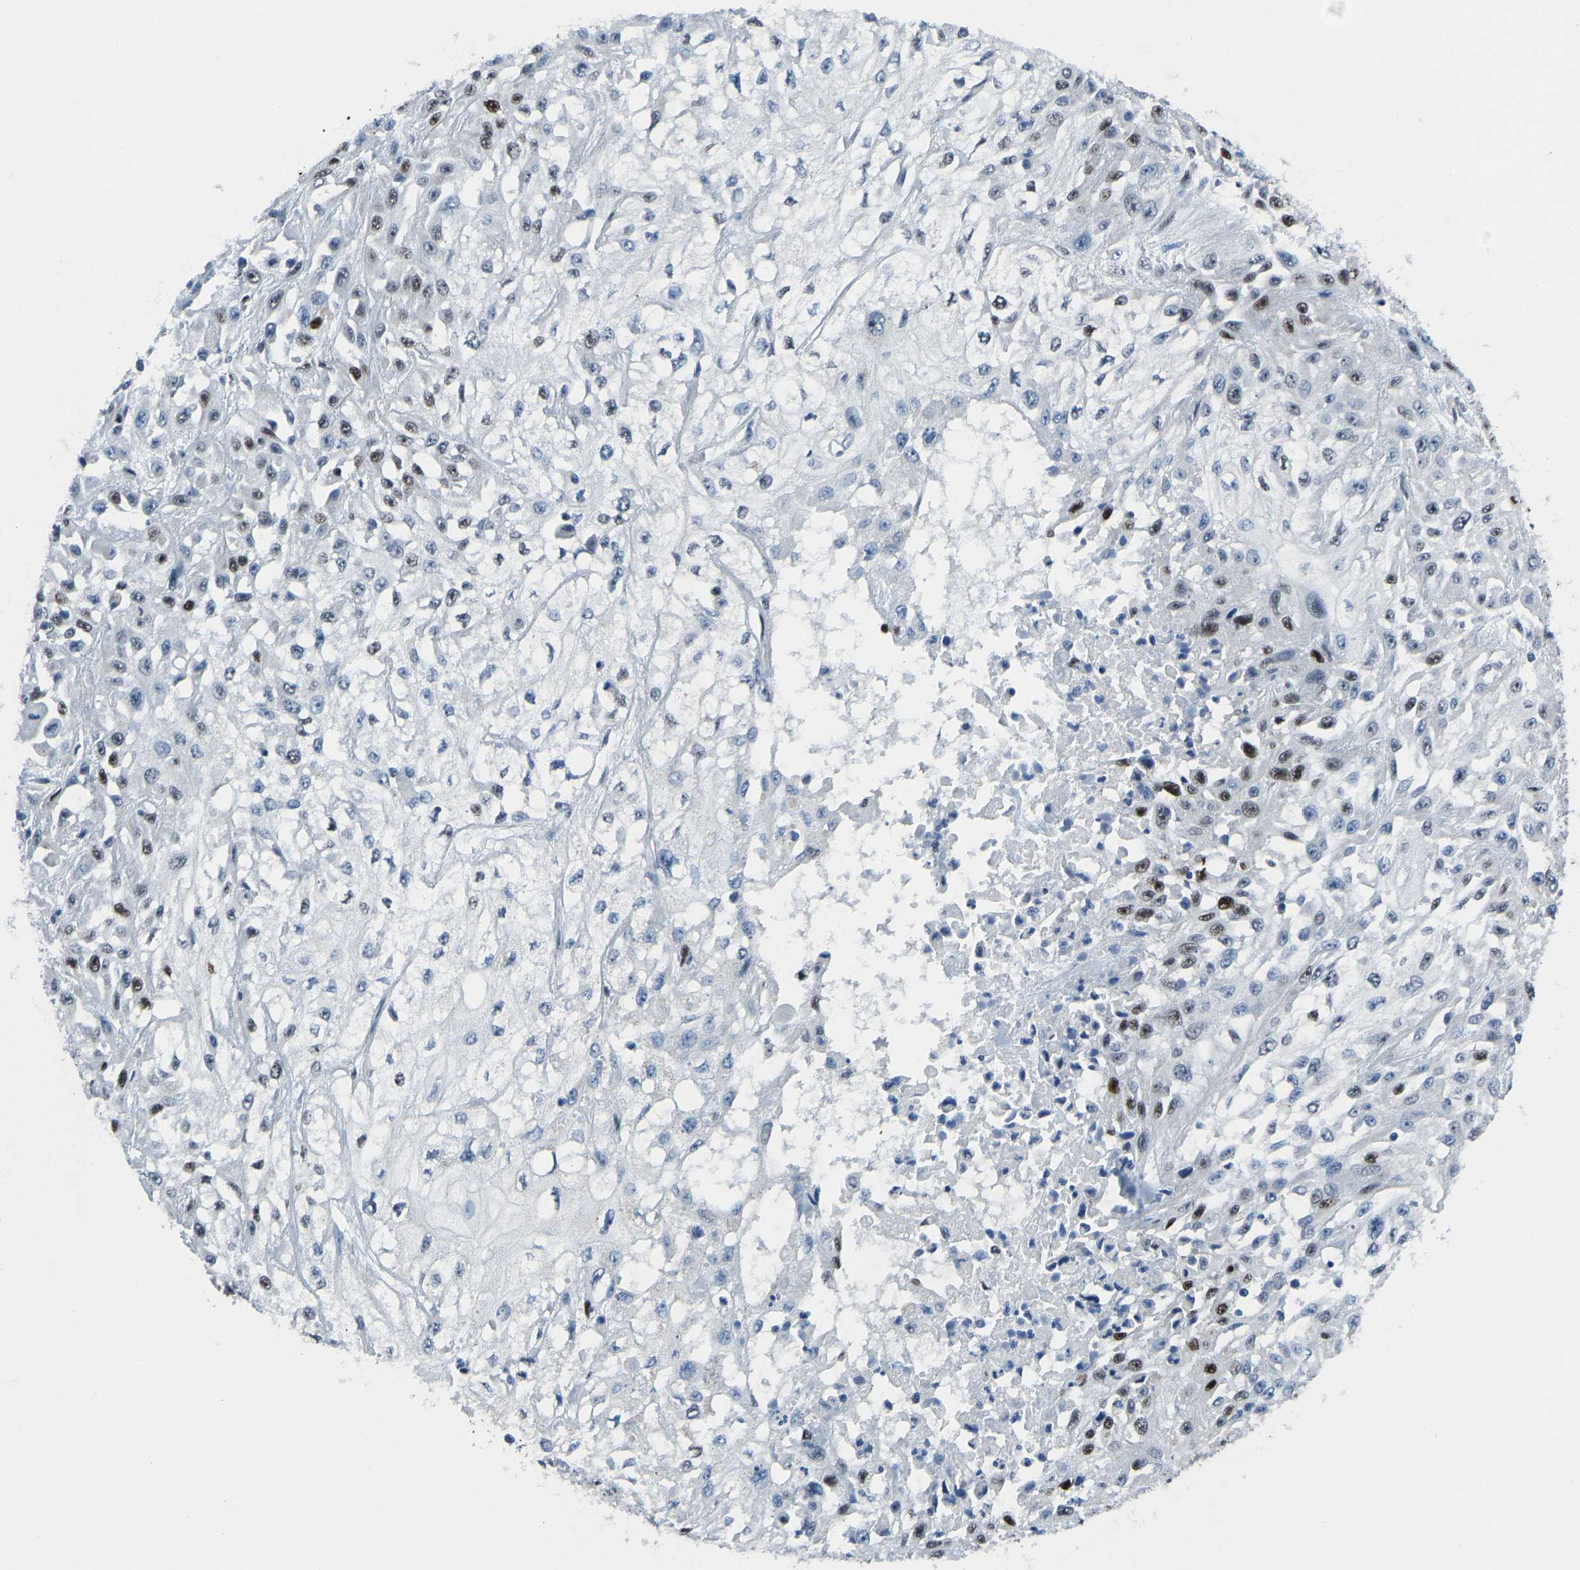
{"staining": {"intensity": "moderate", "quantity": "<25%", "location": "nuclear"}, "tissue": "skin cancer", "cell_type": "Tumor cells", "image_type": "cancer", "snomed": [{"axis": "morphology", "description": "Squamous cell carcinoma, NOS"}, {"axis": "morphology", "description": "Squamous cell carcinoma, metastatic, NOS"}, {"axis": "topography", "description": "Skin"}, {"axis": "topography", "description": "Lymph node"}], "caption": "Tumor cells show low levels of moderate nuclear expression in approximately <25% of cells in human skin metastatic squamous cell carcinoma.", "gene": "EGR1", "patient": {"sex": "male", "age": 75}}